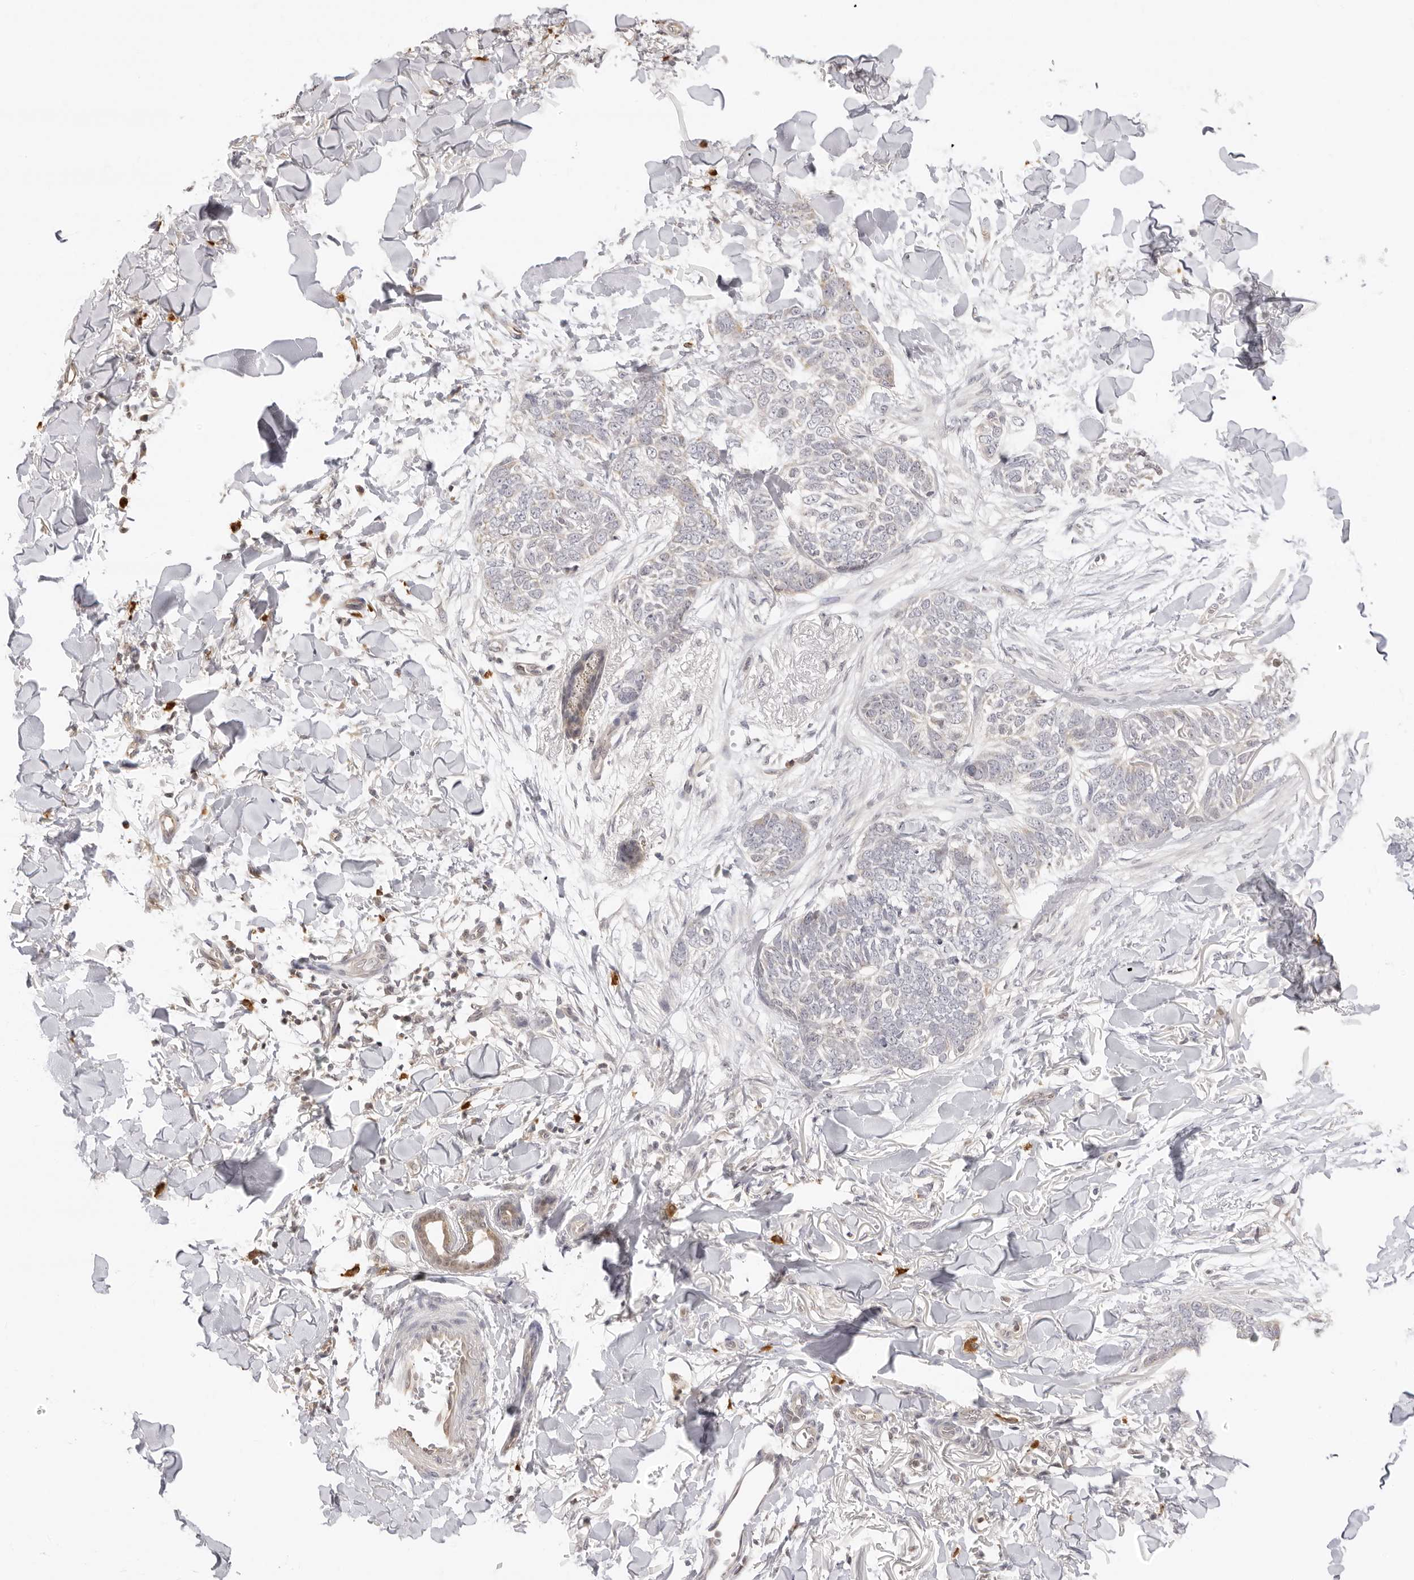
{"staining": {"intensity": "negative", "quantity": "none", "location": "none"}, "tissue": "skin cancer", "cell_type": "Tumor cells", "image_type": "cancer", "snomed": [{"axis": "morphology", "description": "Normal tissue, NOS"}, {"axis": "morphology", "description": "Basal cell carcinoma"}, {"axis": "topography", "description": "Skin"}], "caption": "A photomicrograph of human skin cancer is negative for staining in tumor cells.", "gene": "FDPS", "patient": {"sex": "male", "age": 77}}